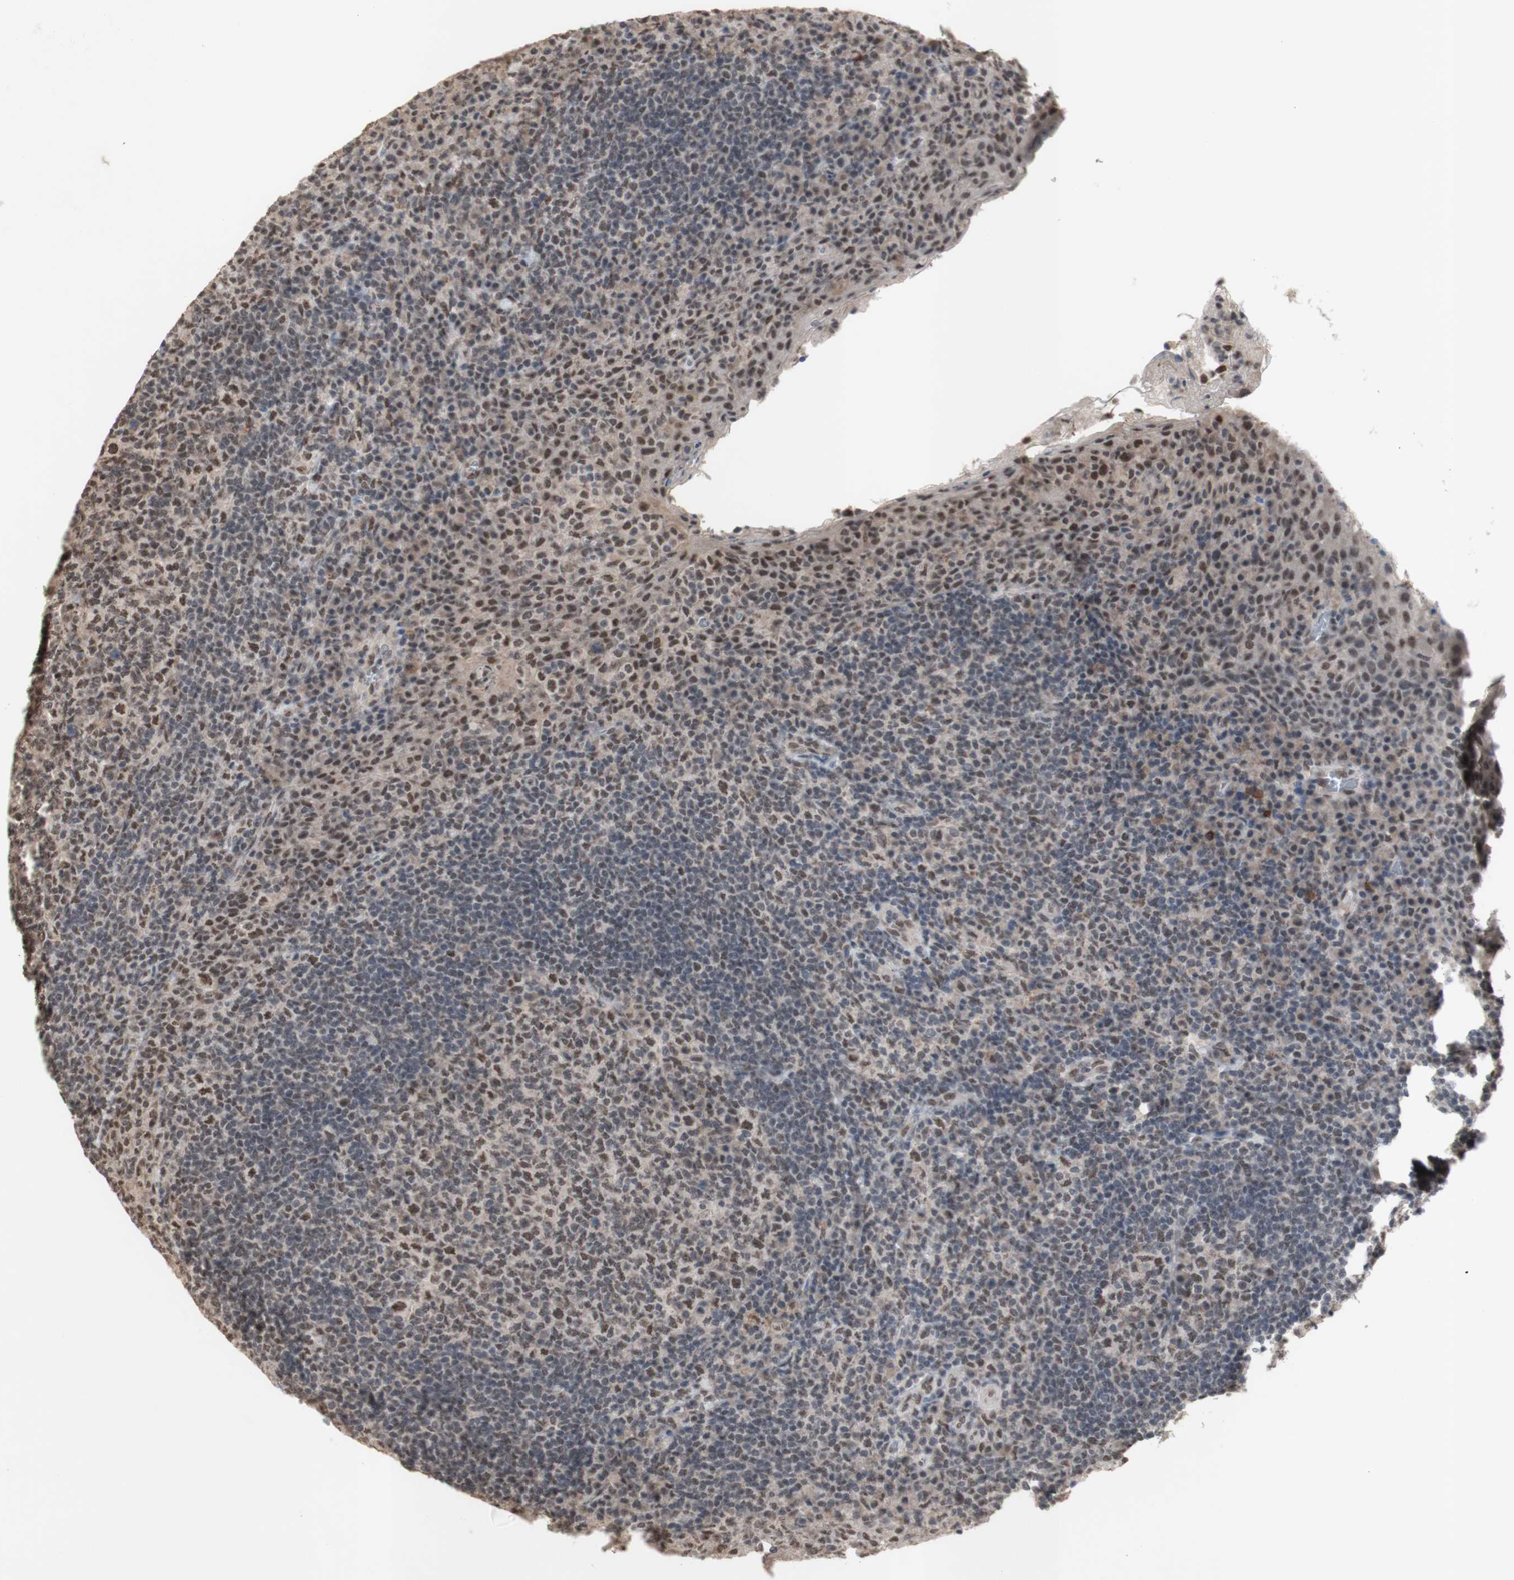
{"staining": {"intensity": "weak", "quantity": ">75%", "location": "nuclear"}, "tissue": "tonsil", "cell_type": "Germinal center cells", "image_type": "normal", "snomed": [{"axis": "morphology", "description": "Normal tissue, NOS"}, {"axis": "topography", "description": "Tonsil"}], "caption": "Brown immunohistochemical staining in normal tonsil reveals weak nuclear expression in about >75% of germinal center cells. (IHC, brightfield microscopy, high magnification).", "gene": "SFPQ", "patient": {"sex": "male", "age": 17}}